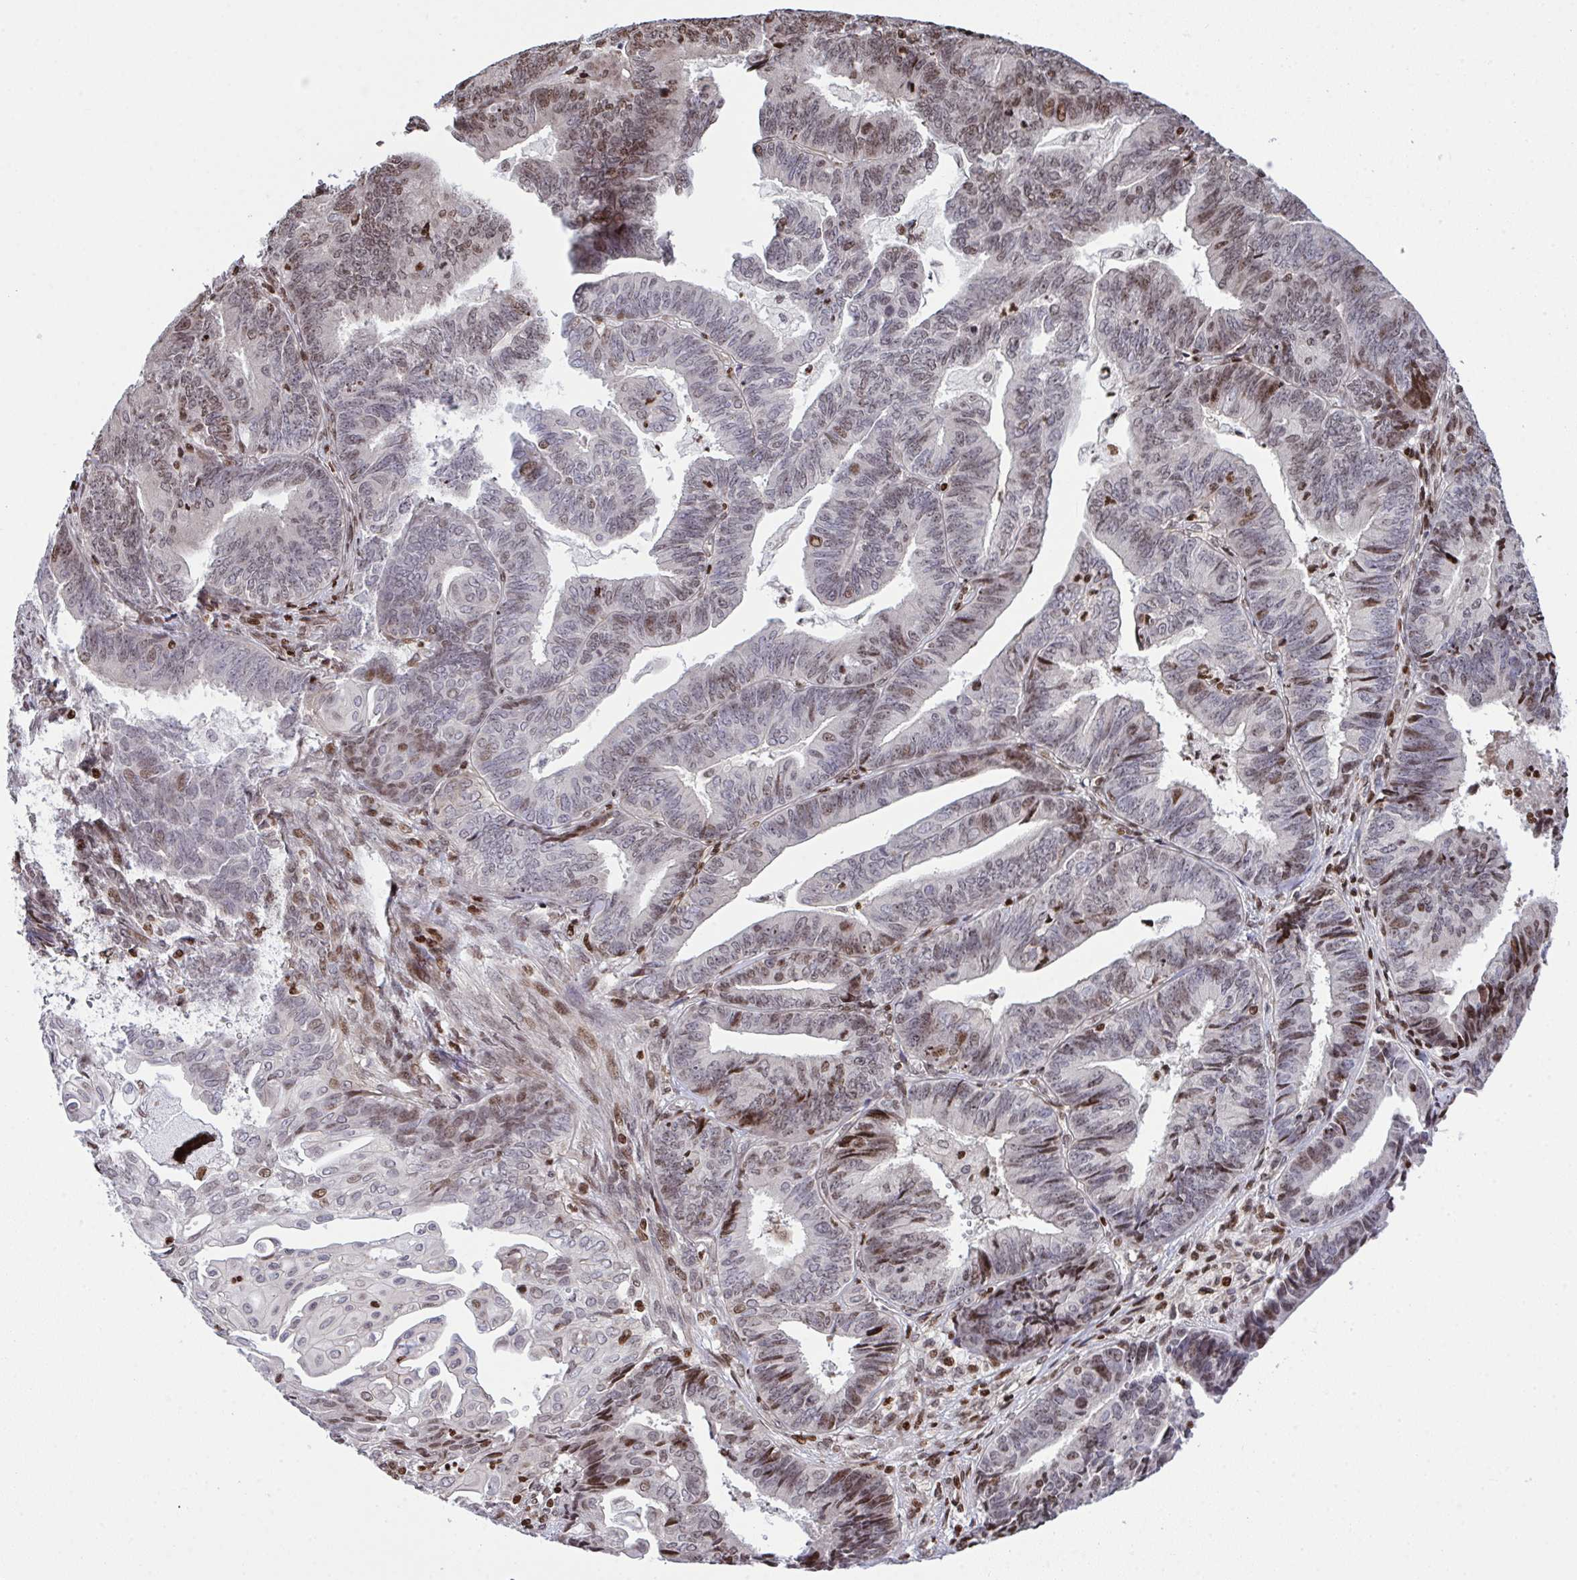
{"staining": {"intensity": "moderate", "quantity": "<25%", "location": "nuclear"}, "tissue": "endometrial cancer", "cell_type": "Tumor cells", "image_type": "cancer", "snomed": [{"axis": "morphology", "description": "Adenocarcinoma, NOS"}, {"axis": "topography", "description": "Endometrium"}], "caption": "A brown stain labels moderate nuclear staining of a protein in adenocarcinoma (endometrial) tumor cells. (DAB IHC with brightfield microscopy, high magnification).", "gene": "RAPGEF5", "patient": {"sex": "female", "age": 73}}